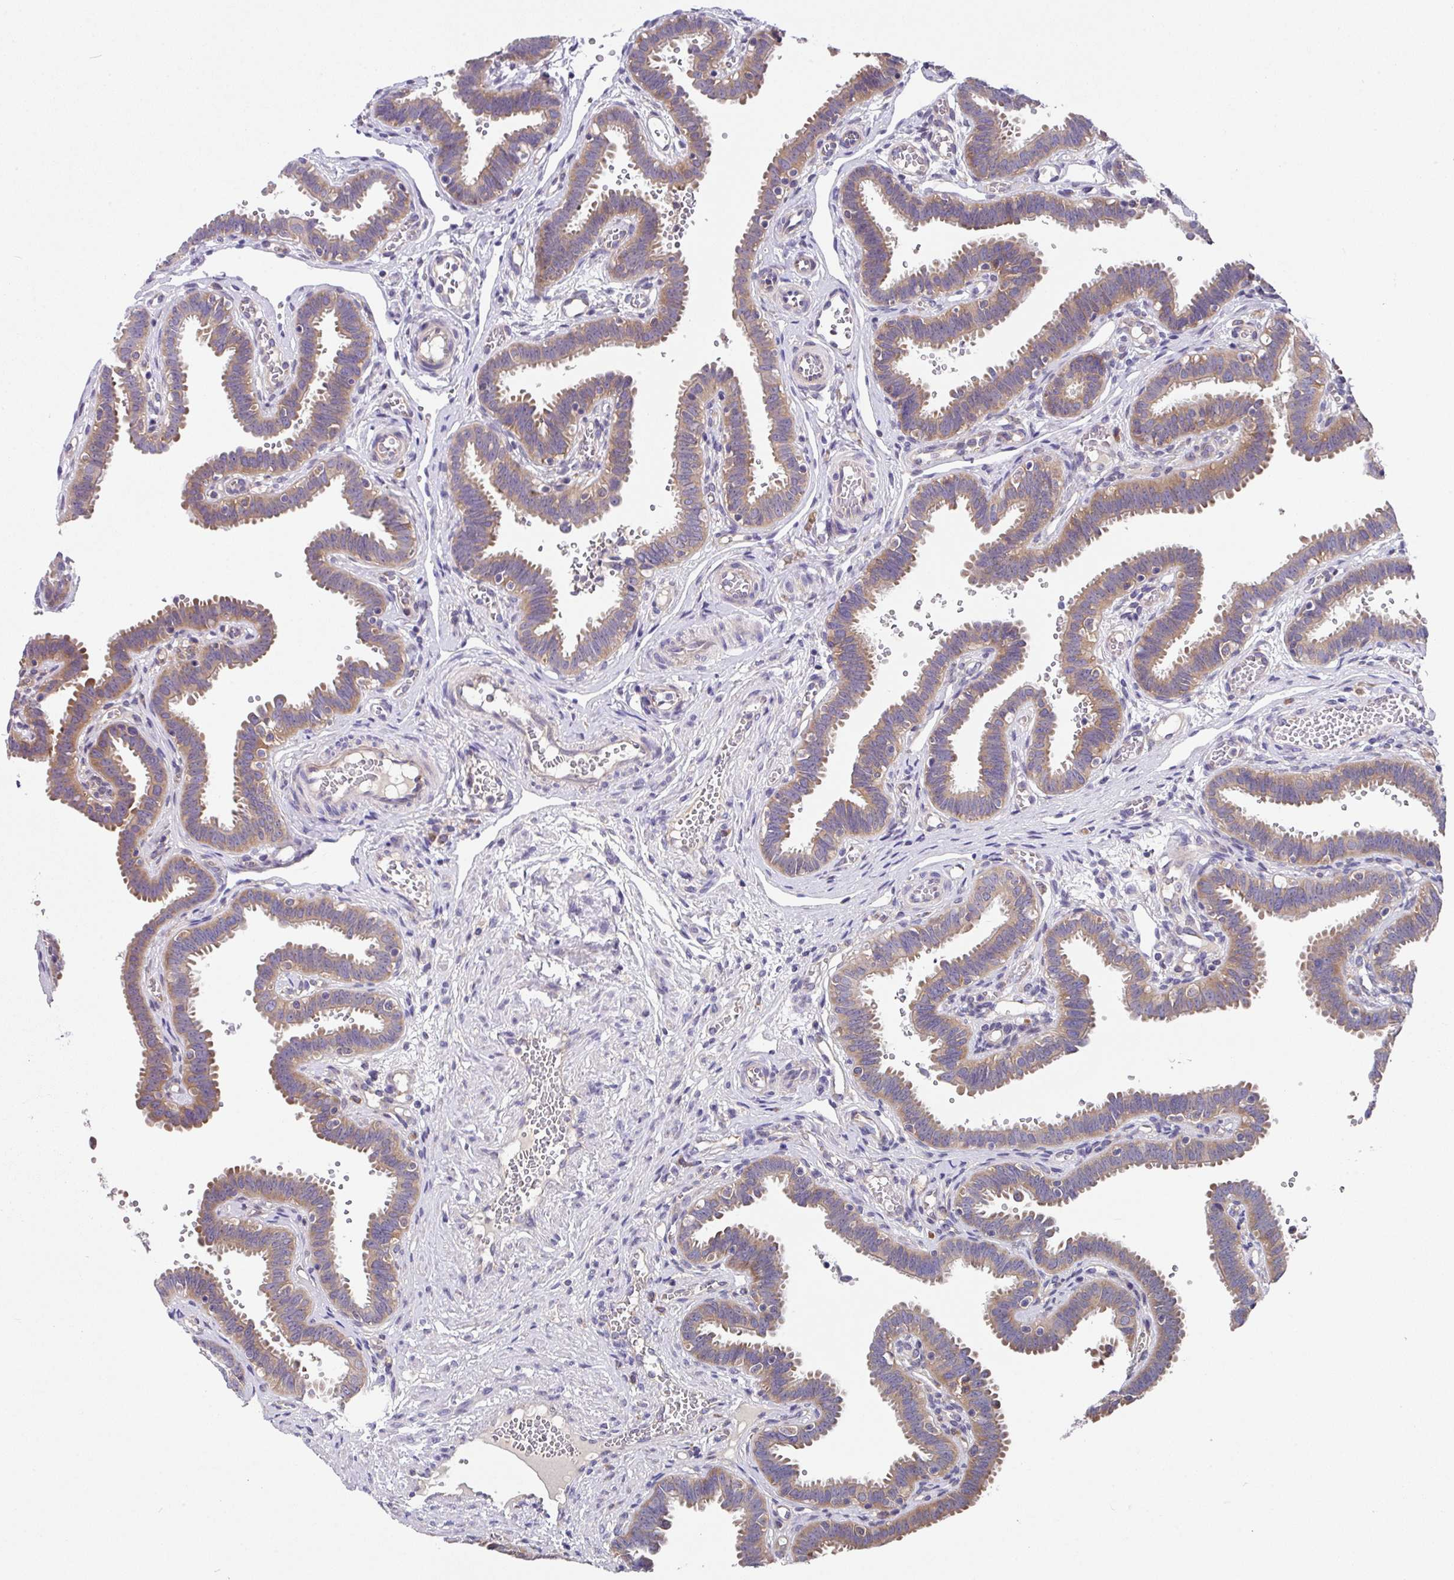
{"staining": {"intensity": "moderate", "quantity": ">75%", "location": "cytoplasmic/membranous"}, "tissue": "fallopian tube", "cell_type": "Glandular cells", "image_type": "normal", "snomed": [{"axis": "morphology", "description": "Normal tissue, NOS"}, {"axis": "topography", "description": "Fallopian tube"}], "caption": "Protein staining demonstrates moderate cytoplasmic/membranous positivity in approximately >75% of glandular cells in unremarkable fallopian tube.", "gene": "EIF4B", "patient": {"sex": "female", "age": 37}}